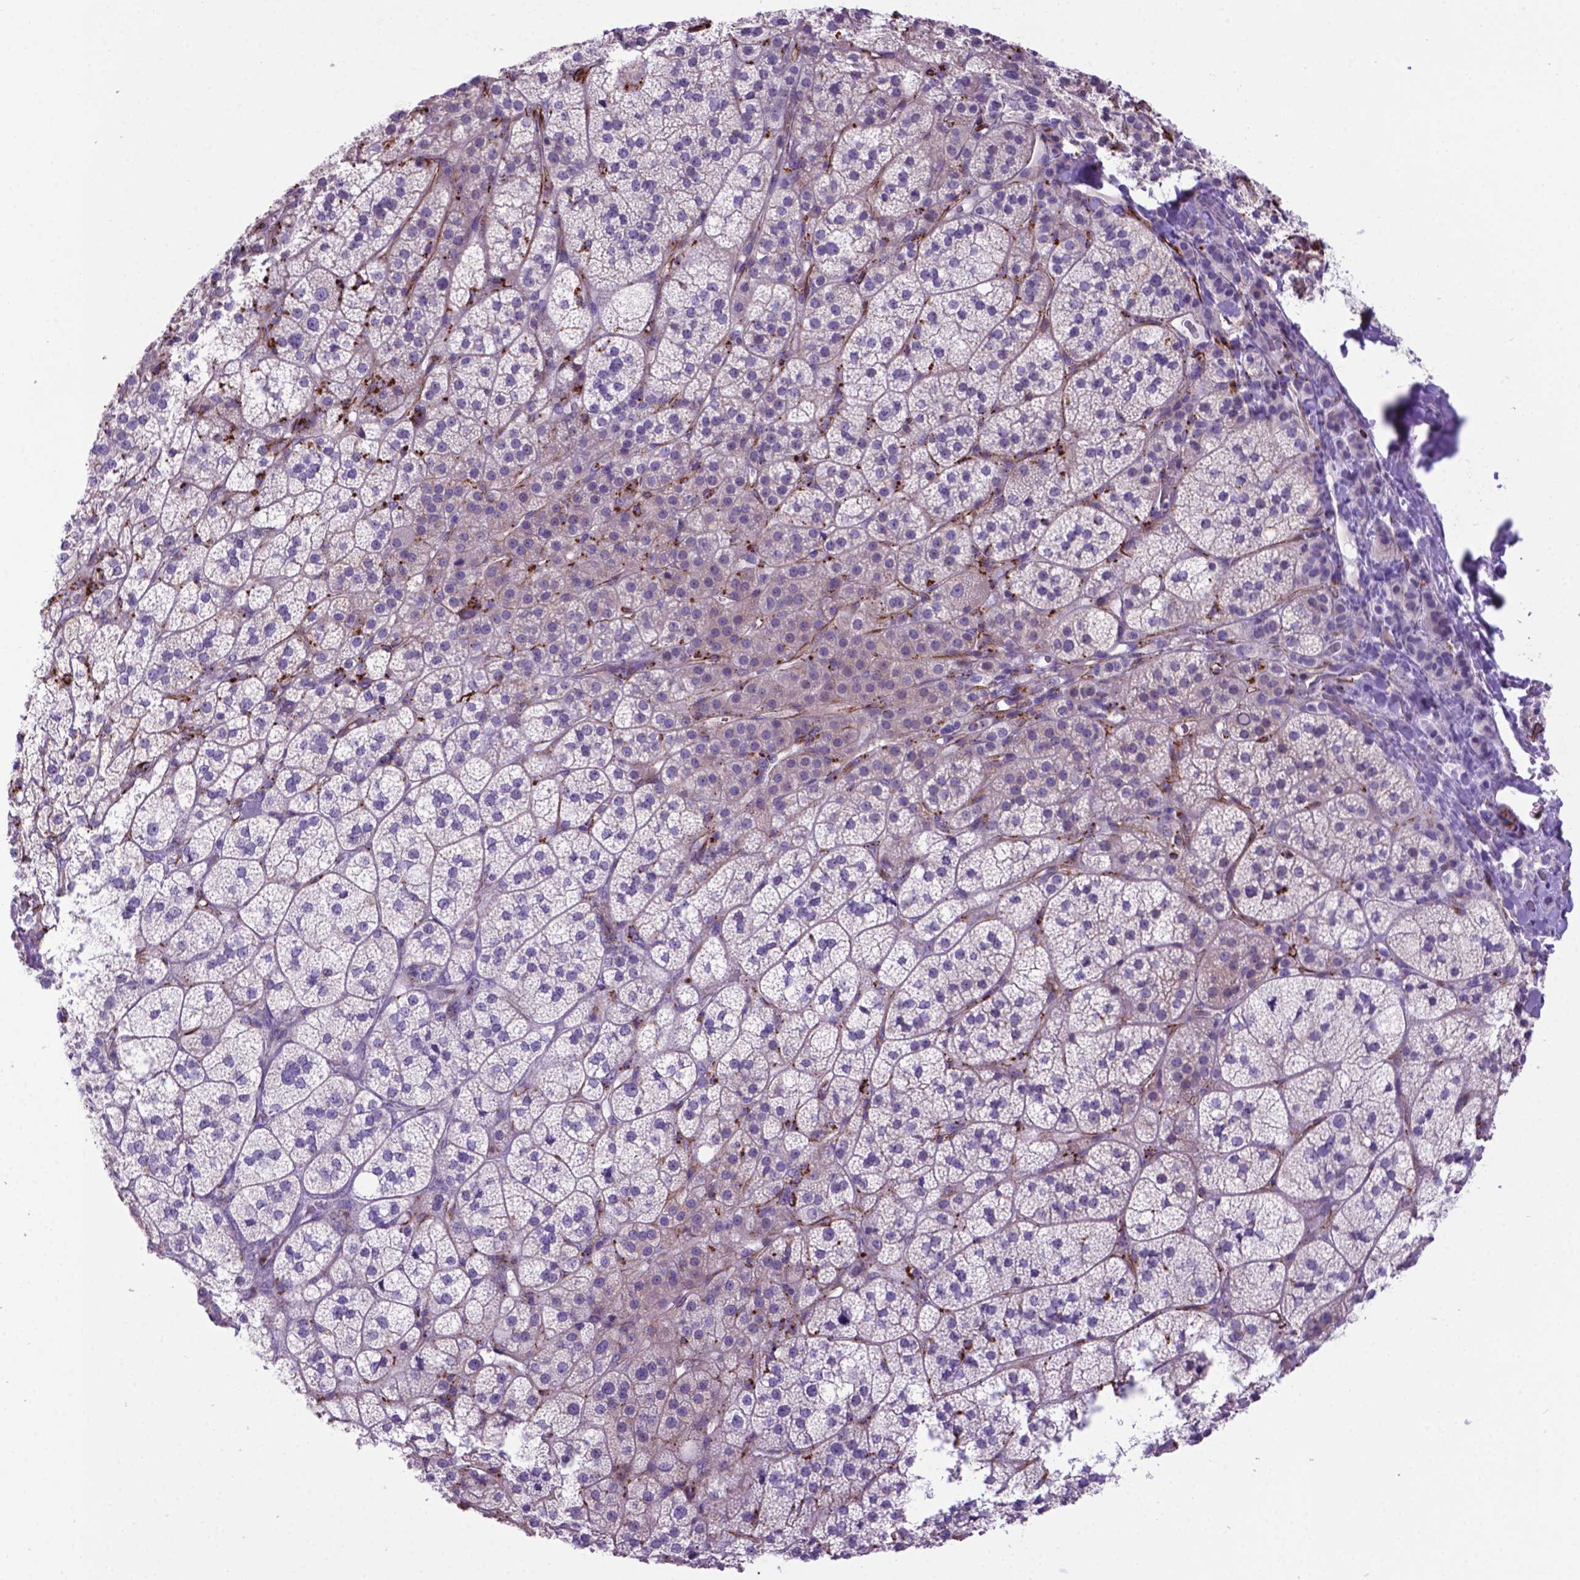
{"staining": {"intensity": "weak", "quantity": "<25%", "location": "cytoplasmic/membranous"}, "tissue": "adrenal gland", "cell_type": "Glandular cells", "image_type": "normal", "snomed": [{"axis": "morphology", "description": "Normal tissue, NOS"}, {"axis": "topography", "description": "Adrenal gland"}], "caption": "Histopathology image shows no significant protein positivity in glandular cells of unremarkable adrenal gland.", "gene": "LZTR1", "patient": {"sex": "female", "age": 60}}